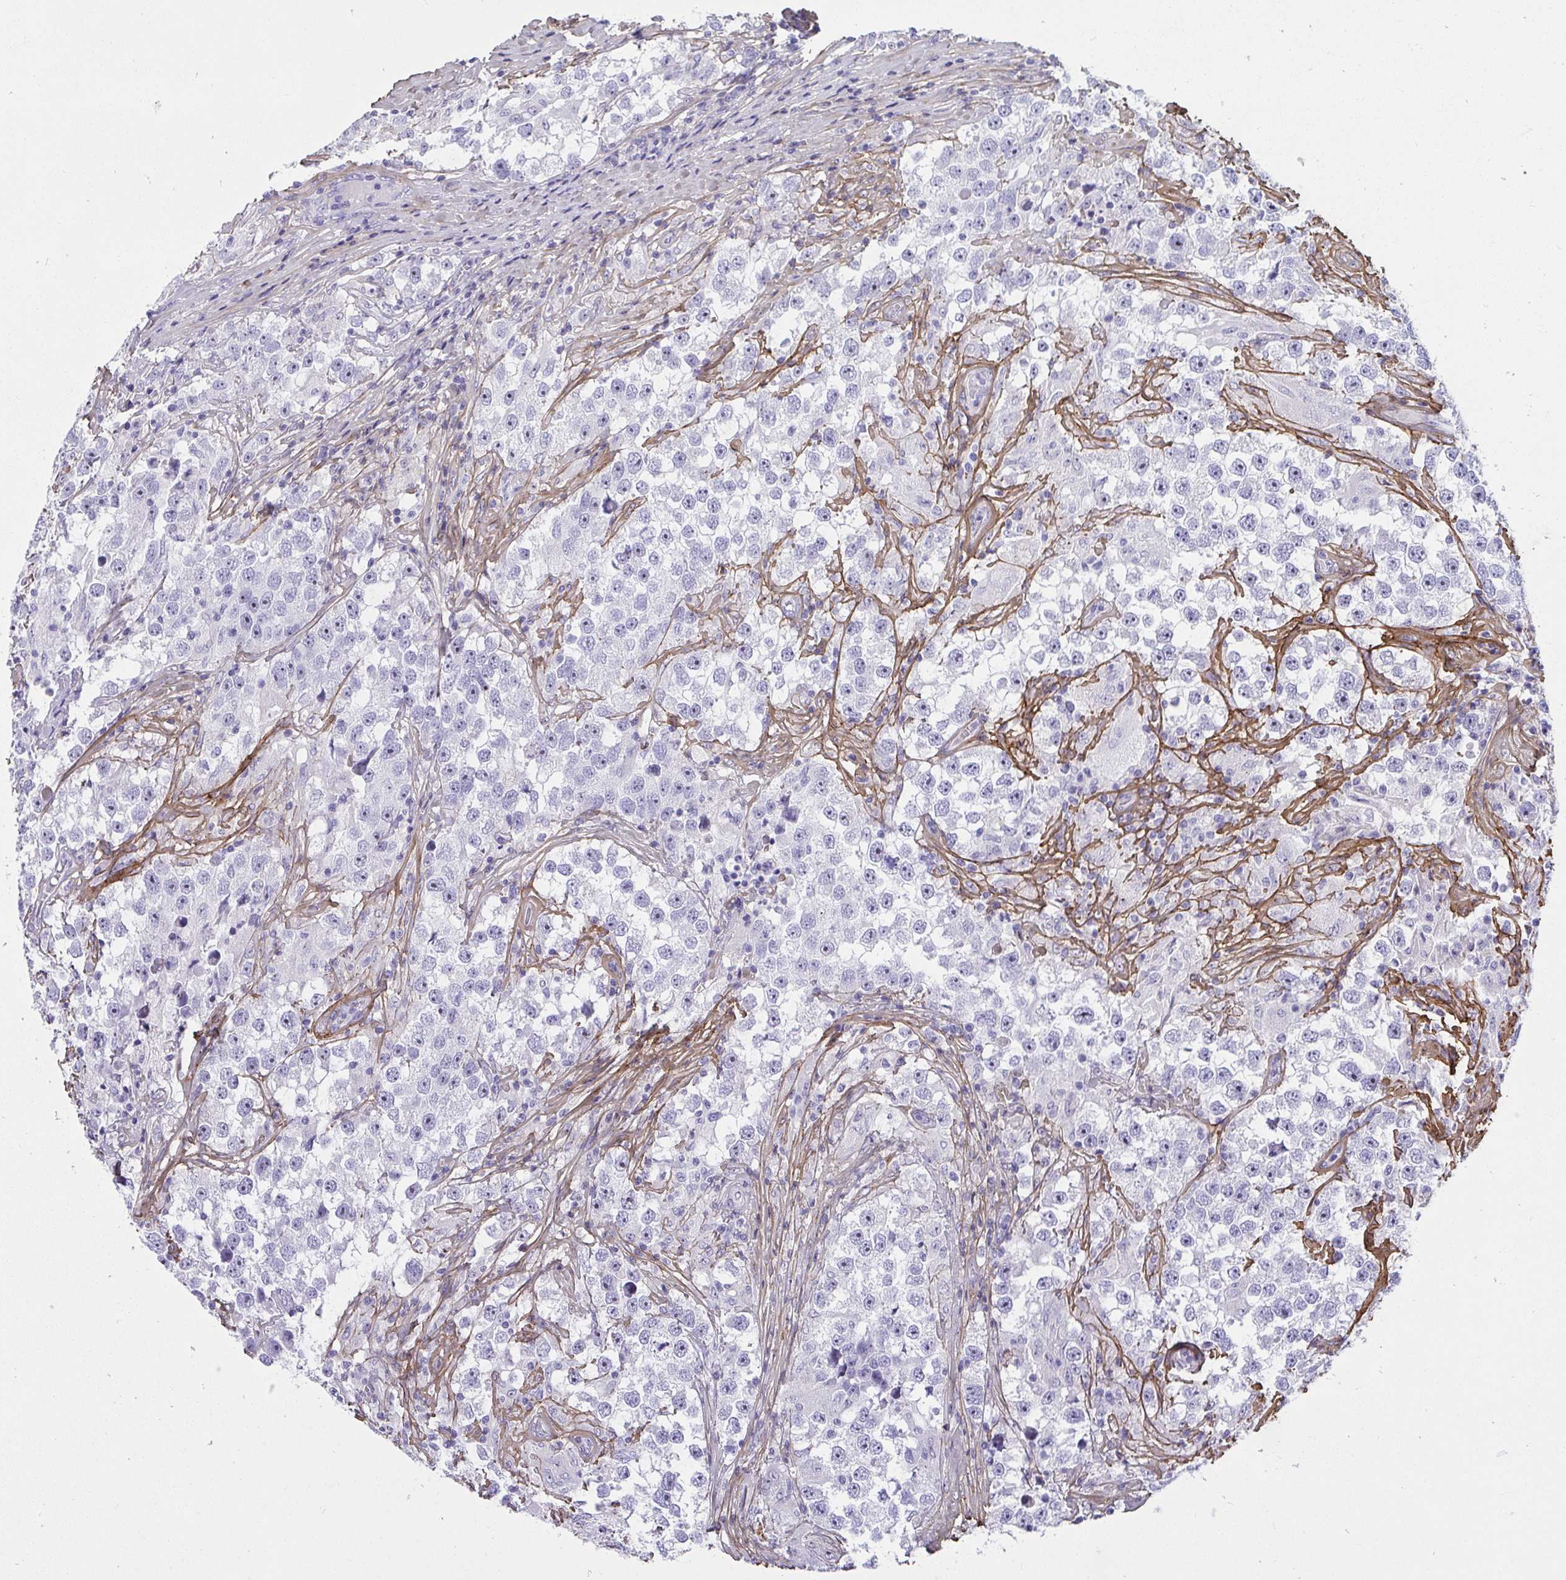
{"staining": {"intensity": "negative", "quantity": "none", "location": "none"}, "tissue": "testis cancer", "cell_type": "Tumor cells", "image_type": "cancer", "snomed": [{"axis": "morphology", "description": "Seminoma, NOS"}, {"axis": "topography", "description": "Testis"}], "caption": "Immunohistochemical staining of human testis seminoma shows no significant expression in tumor cells. (DAB immunohistochemistry (IHC), high magnification).", "gene": "LHFPL6", "patient": {"sex": "male", "age": 46}}